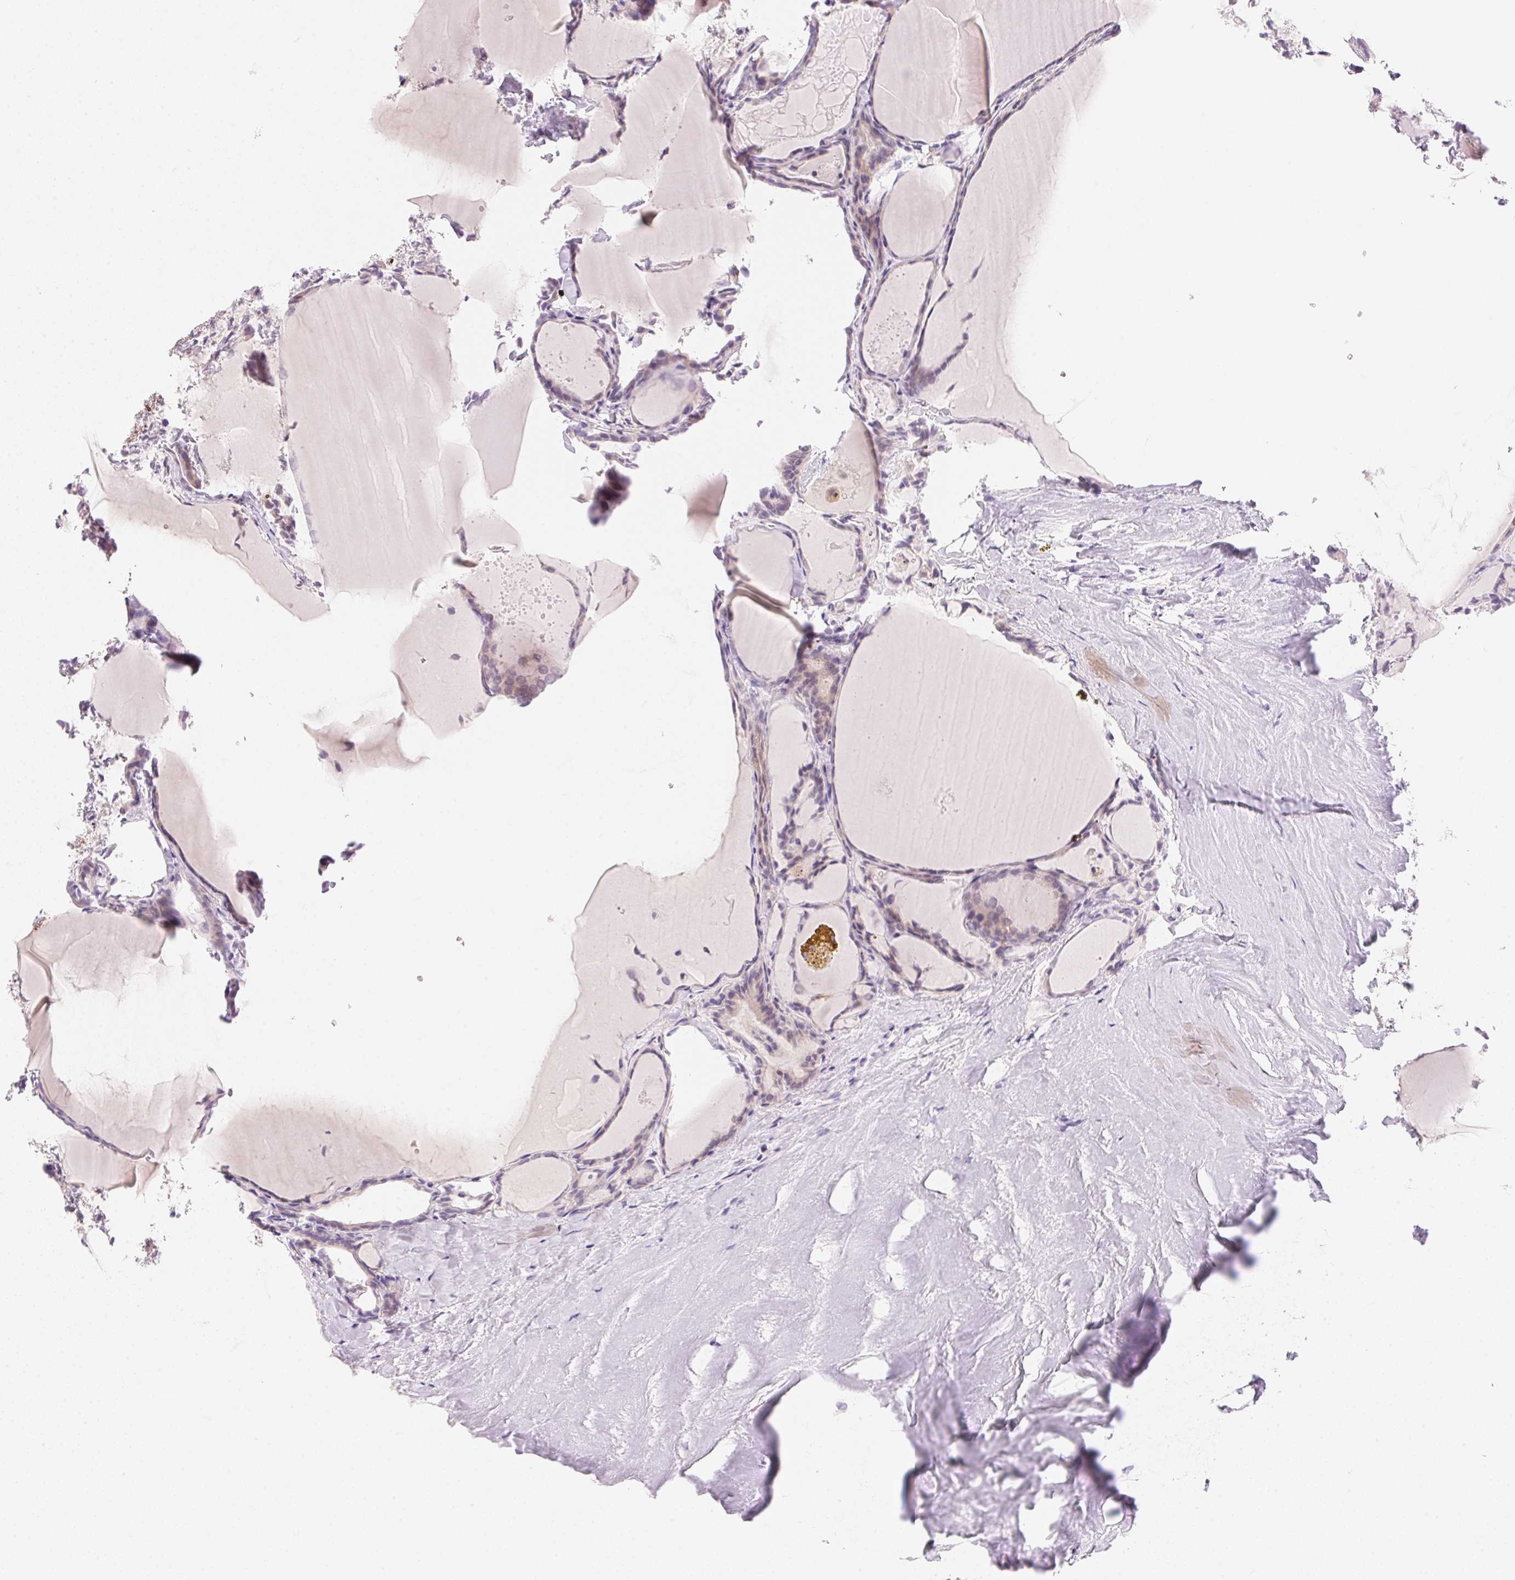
{"staining": {"intensity": "weak", "quantity": "<25%", "location": "cytoplasmic/membranous"}, "tissue": "thyroid cancer", "cell_type": "Tumor cells", "image_type": "cancer", "snomed": [{"axis": "morphology", "description": "Papillary adenocarcinoma, NOS"}, {"axis": "topography", "description": "Thyroid gland"}], "caption": "This histopathology image is of thyroid papillary adenocarcinoma stained with IHC to label a protein in brown with the nuclei are counter-stained blue. There is no expression in tumor cells. The staining is performed using DAB (3,3'-diaminobenzidine) brown chromogen with nuclei counter-stained in using hematoxylin.", "gene": "TEKT1", "patient": {"sex": "female", "age": 46}}